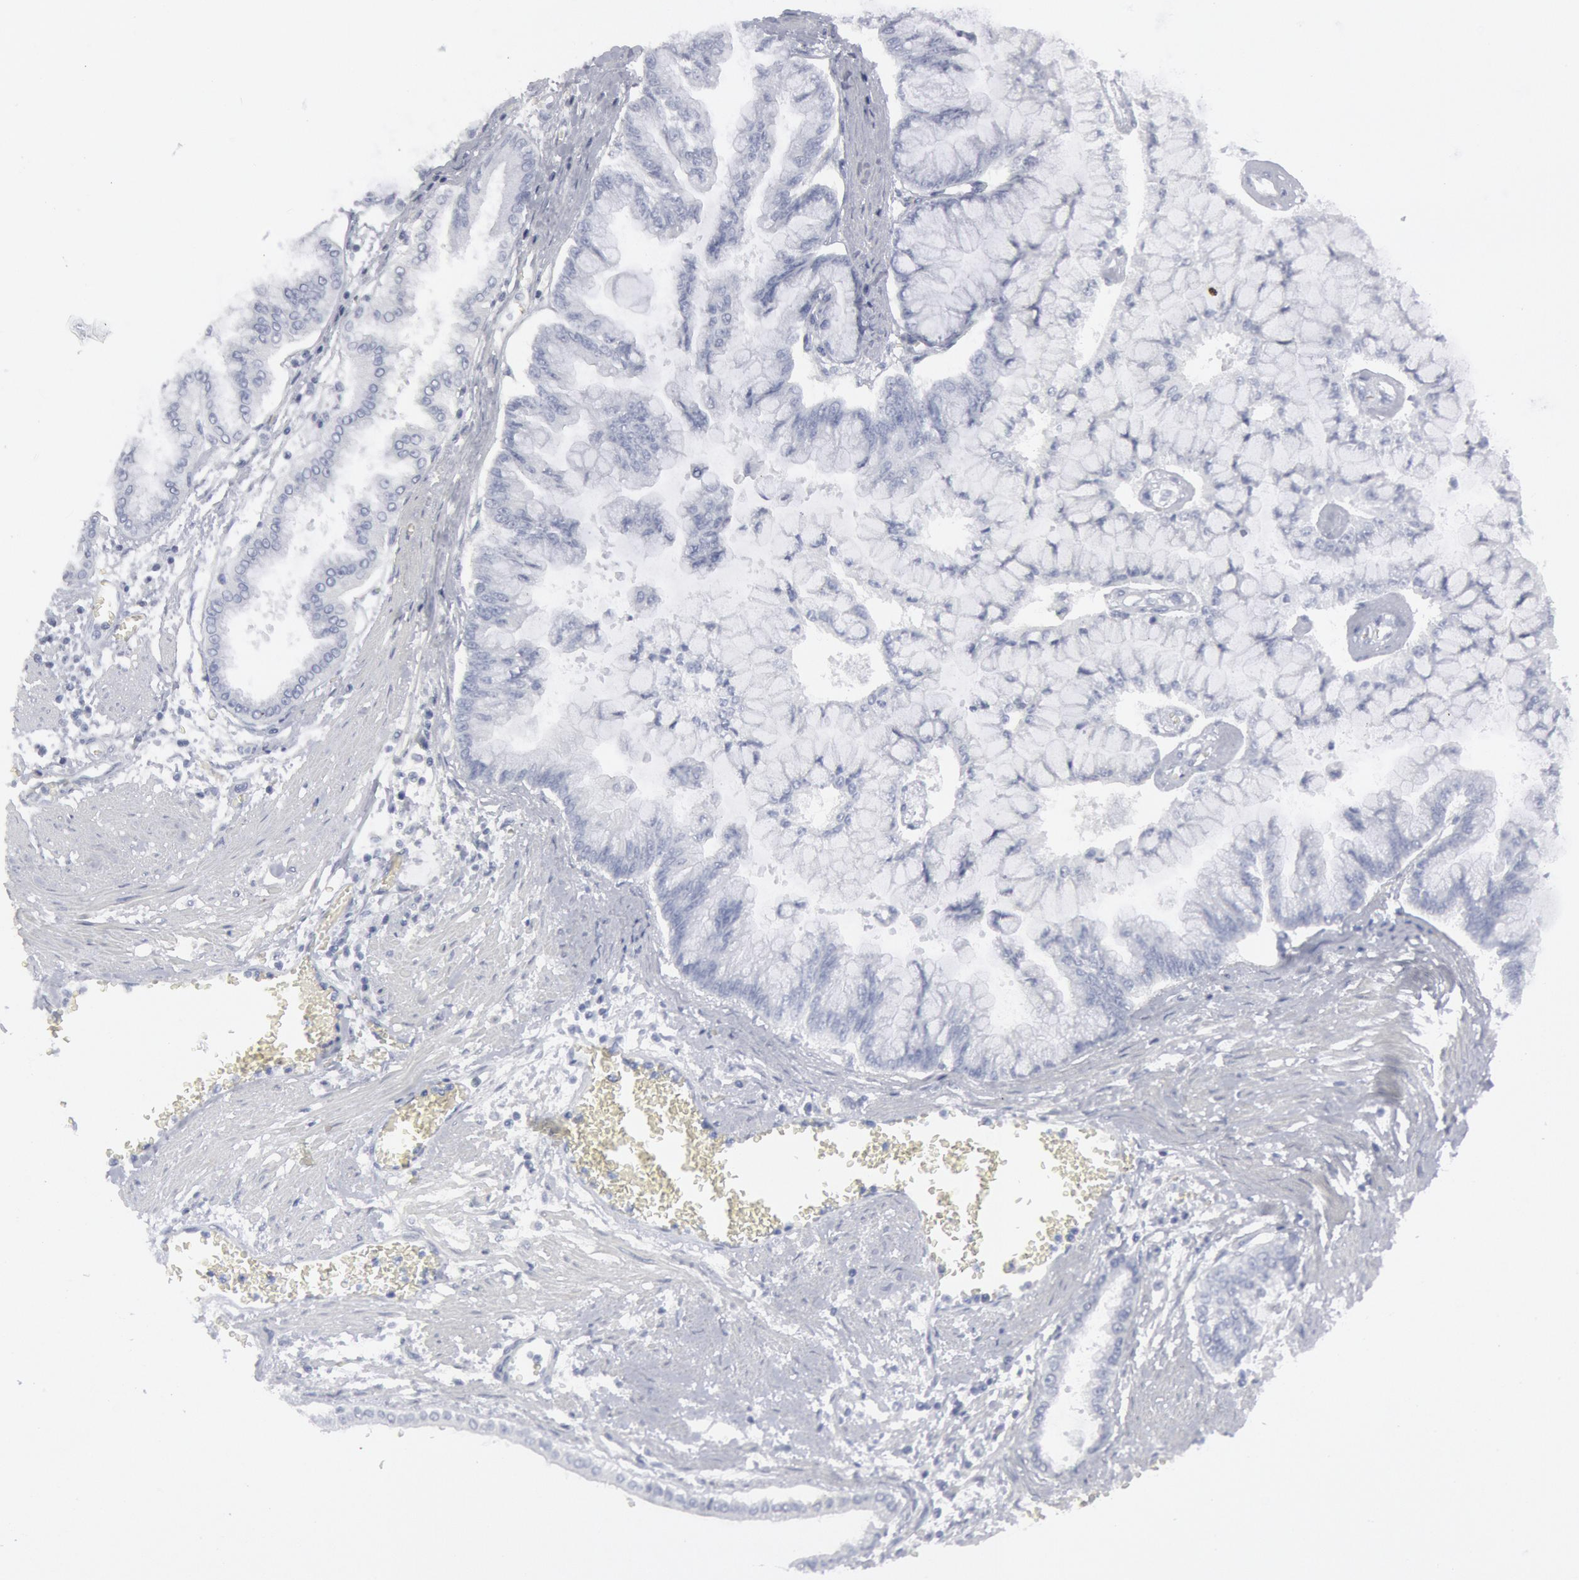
{"staining": {"intensity": "negative", "quantity": "none", "location": "none"}, "tissue": "liver cancer", "cell_type": "Tumor cells", "image_type": "cancer", "snomed": [{"axis": "morphology", "description": "Cholangiocarcinoma"}, {"axis": "topography", "description": "Liver"}], "caption": "IHC of liver cancer reveals no staining in tumor cells.", "gene": "DMC1", "patient": {"sex": "female", "age": 79}}